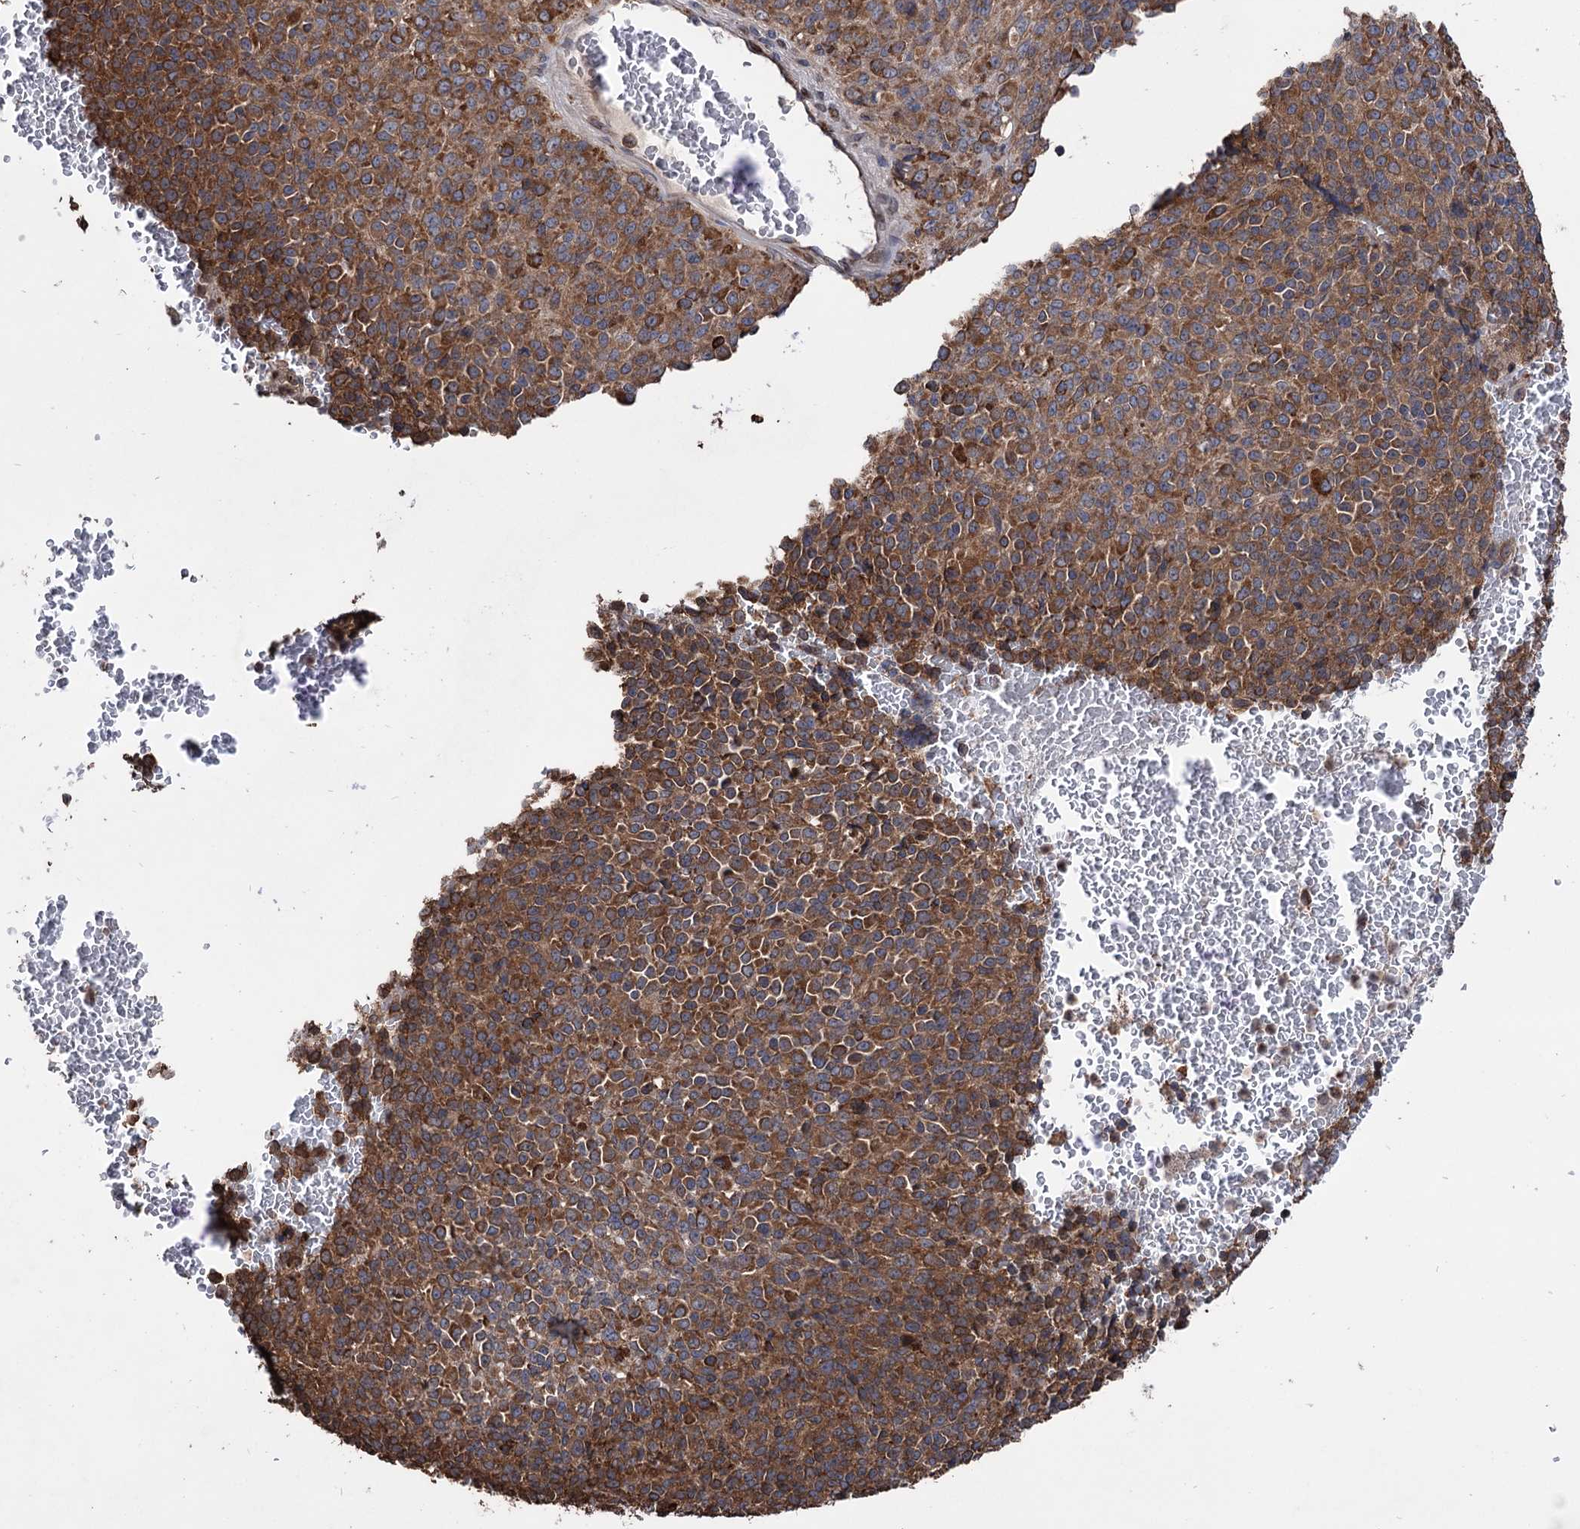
{"staining": {"intensity": "moderate", "quantity": ">75%", "location": "cytoplasmic/membranous"}, "tissue": "melanoma", "cell_type": "Tumor cells", "image_type": "cancer", "snomed": [{"axis": "morphology", "description": "Malignant melanoma, Metastatic site"}, {"axis": "topography", "description": "Brain"}], "caption": "A photomicrograph of malignant melanoma (metastatic site) stained for a protein demonstrates moderate cytoplasmic/membranous brown staining in tumor cells.", "gene": "CDAN1", "patient": {"sex": "female", "age": 56}}